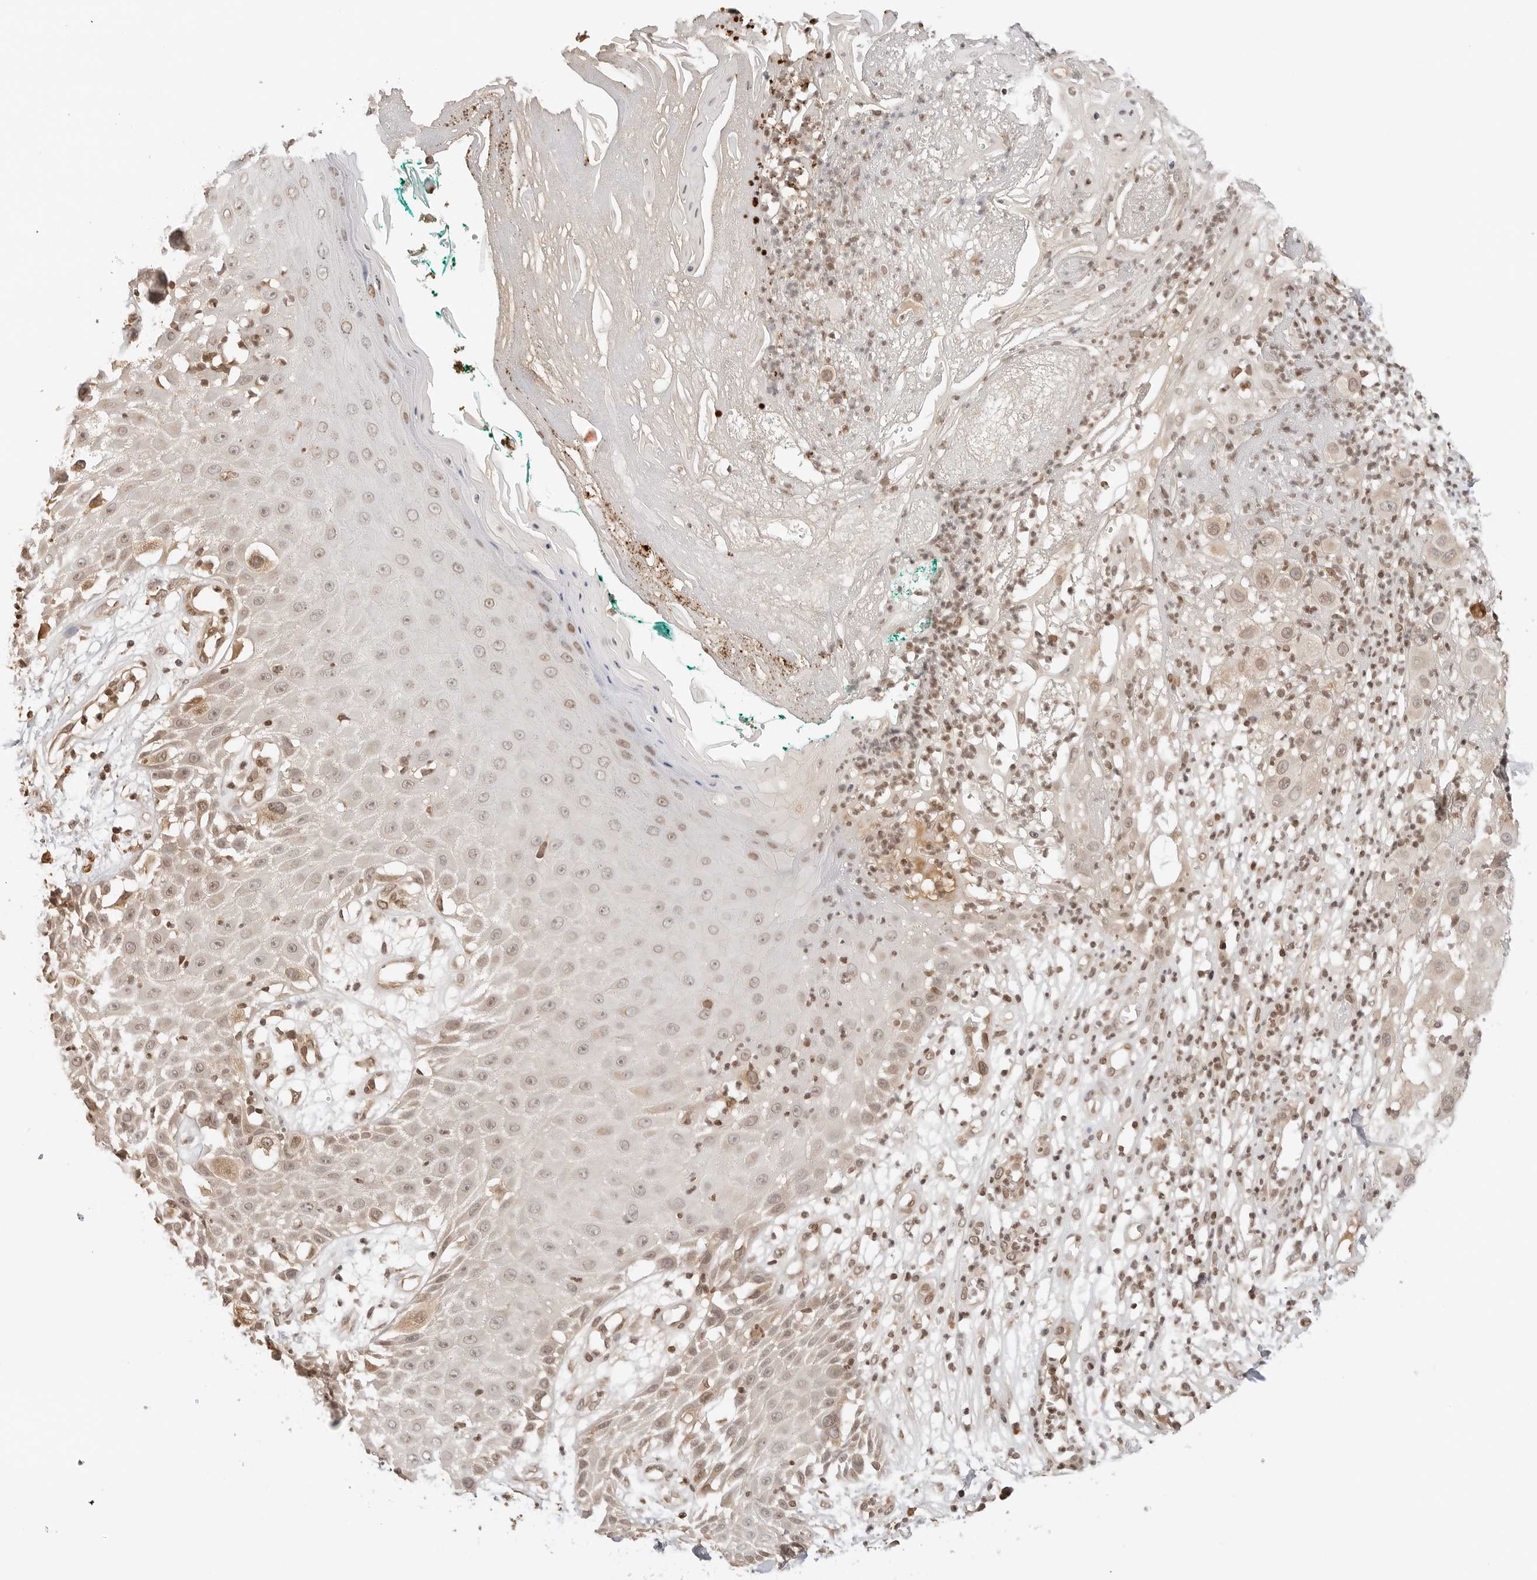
{"staining": {"intensity": "weak", "quantity": "25%-75%", "location": "cytoplasmic/membranous,nuclear"}, "tissue": "melanoma", "cell_type": "Tumor cells", "image_type": "cancer", "snomed": [{"axis": "morphology", "description": "Malignant melanoma, NOS"}, {"axis": "topography", "description": "Skin"}], "caption": "Protein analysis of melanoma tissue exhibits weak cytoplasmic/membranous and nuclear positivity in approximately 25%-75% of tumor cells.", "gene": "POLH", "patient": {"sex": "female", "age": 81}}